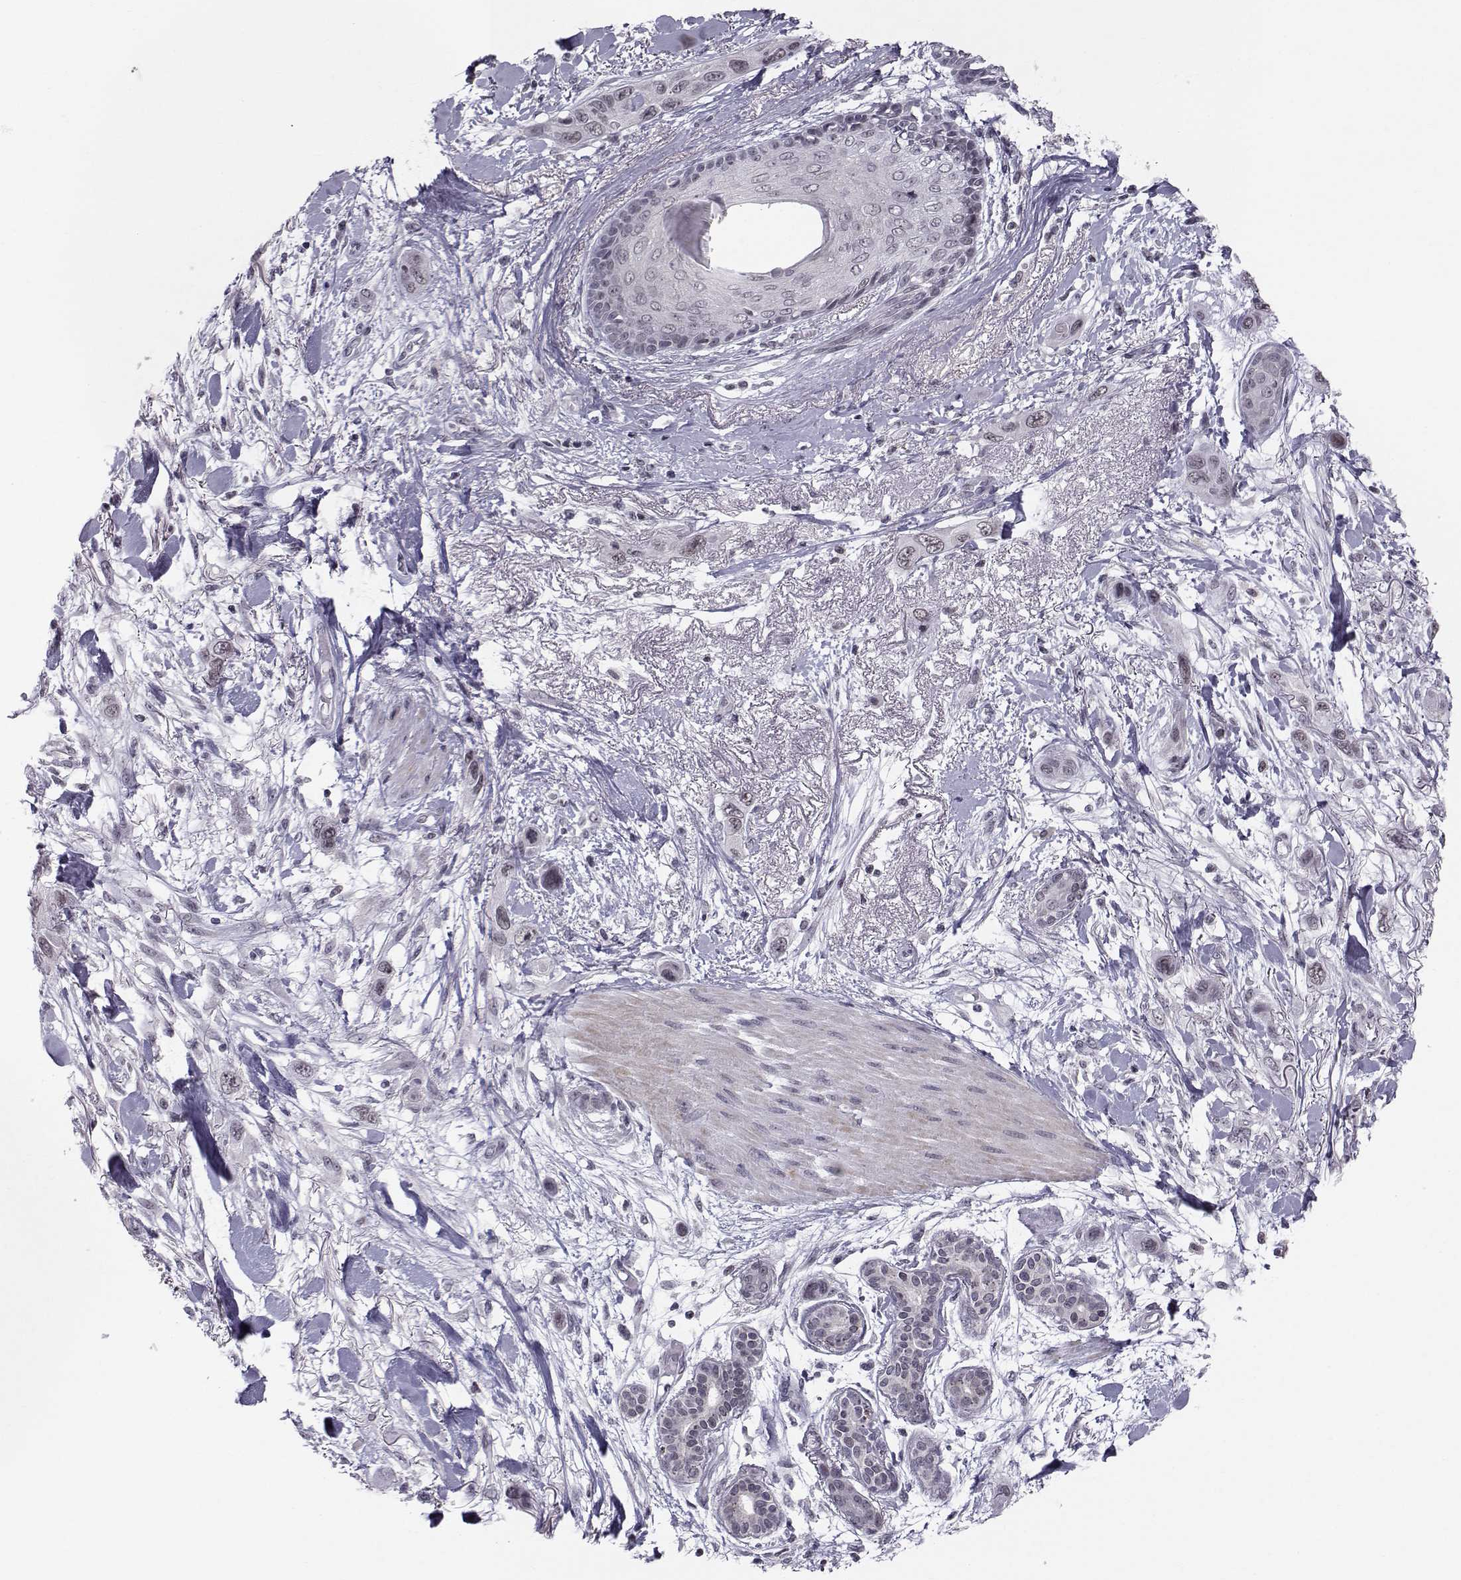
{"staining": {"intensity": "negative", "quantity": "none", "location": "none"}, "tissue": "skin cancer", "cell_type": "Tumor cells", "image_type": "cancer", "snomed": [{"axis": "morphology", "description": "Squamous cell carcinoma, NOS"}, {"axis": "topography", "description": "Skin"}], "caption": "An immunohistochemistry (IHC) histopathology image of skin cancer is shown. There is no staining in tumor cells of skin cancer. Brightfield microscopy of IHC stained with DAB (brown) and hematoxylin (blue), captured at high magnification.", "gene": "MARCHF4", "patient": {"sex": "male", "age": 79}}